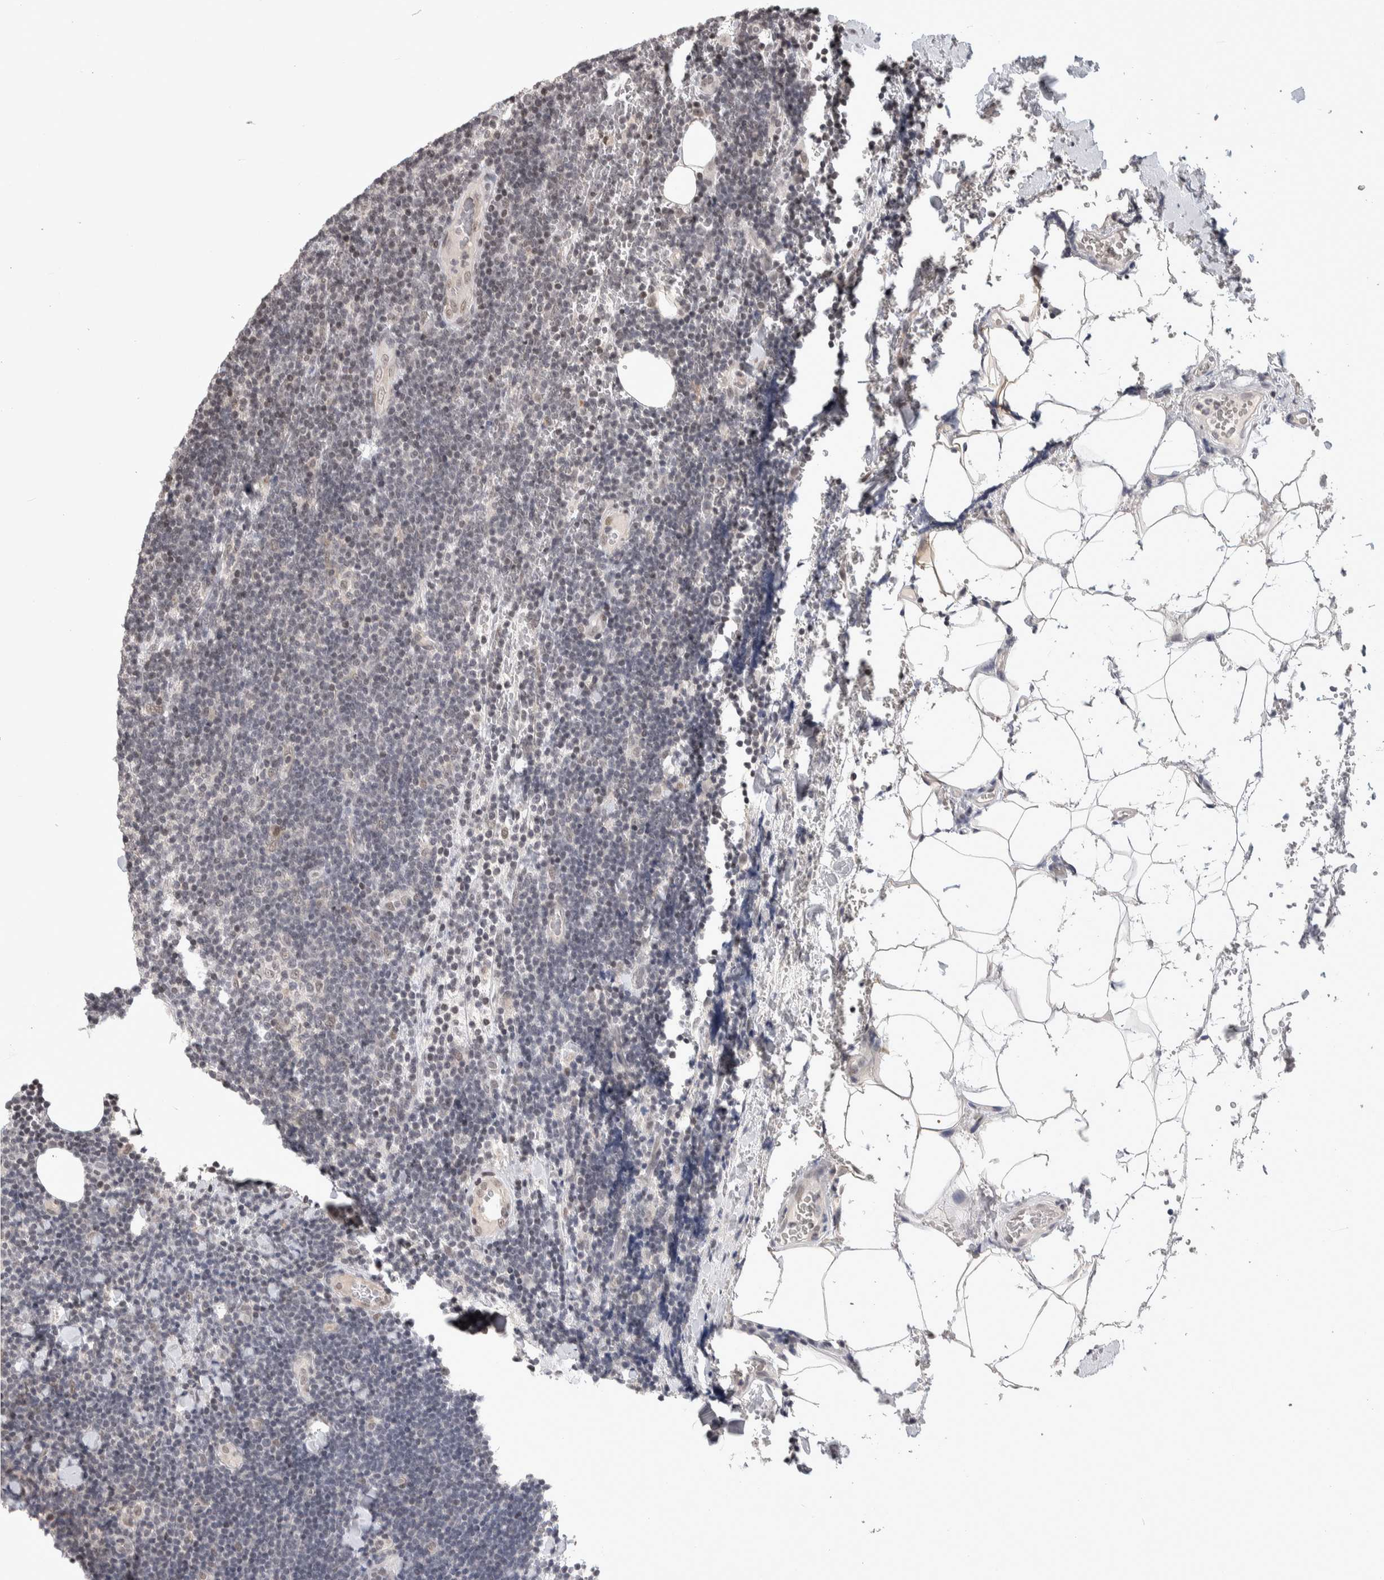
{"staining": {"intensity": "weak", "quantity": "<25%", "location": "nuclear"}, "tissue": "lymphoma", "cell_type": "Tumor cells", "image_type": "cancer", "snomed": [{"axis": "morphology", "description": "Malignant lymphoma, non-Hodgkin's type, Low grade"}, {"axis": "topography", "description": "Lymph node"}], "caption": "High power microscopy photomicrograph of an immunohistochemistry (IHC) photomicrograph of lymphoma, revealing no significant positivity in tumor cells.", "gene": "ZSCAN21", "patient": {"sex": "male", "age": 66}}